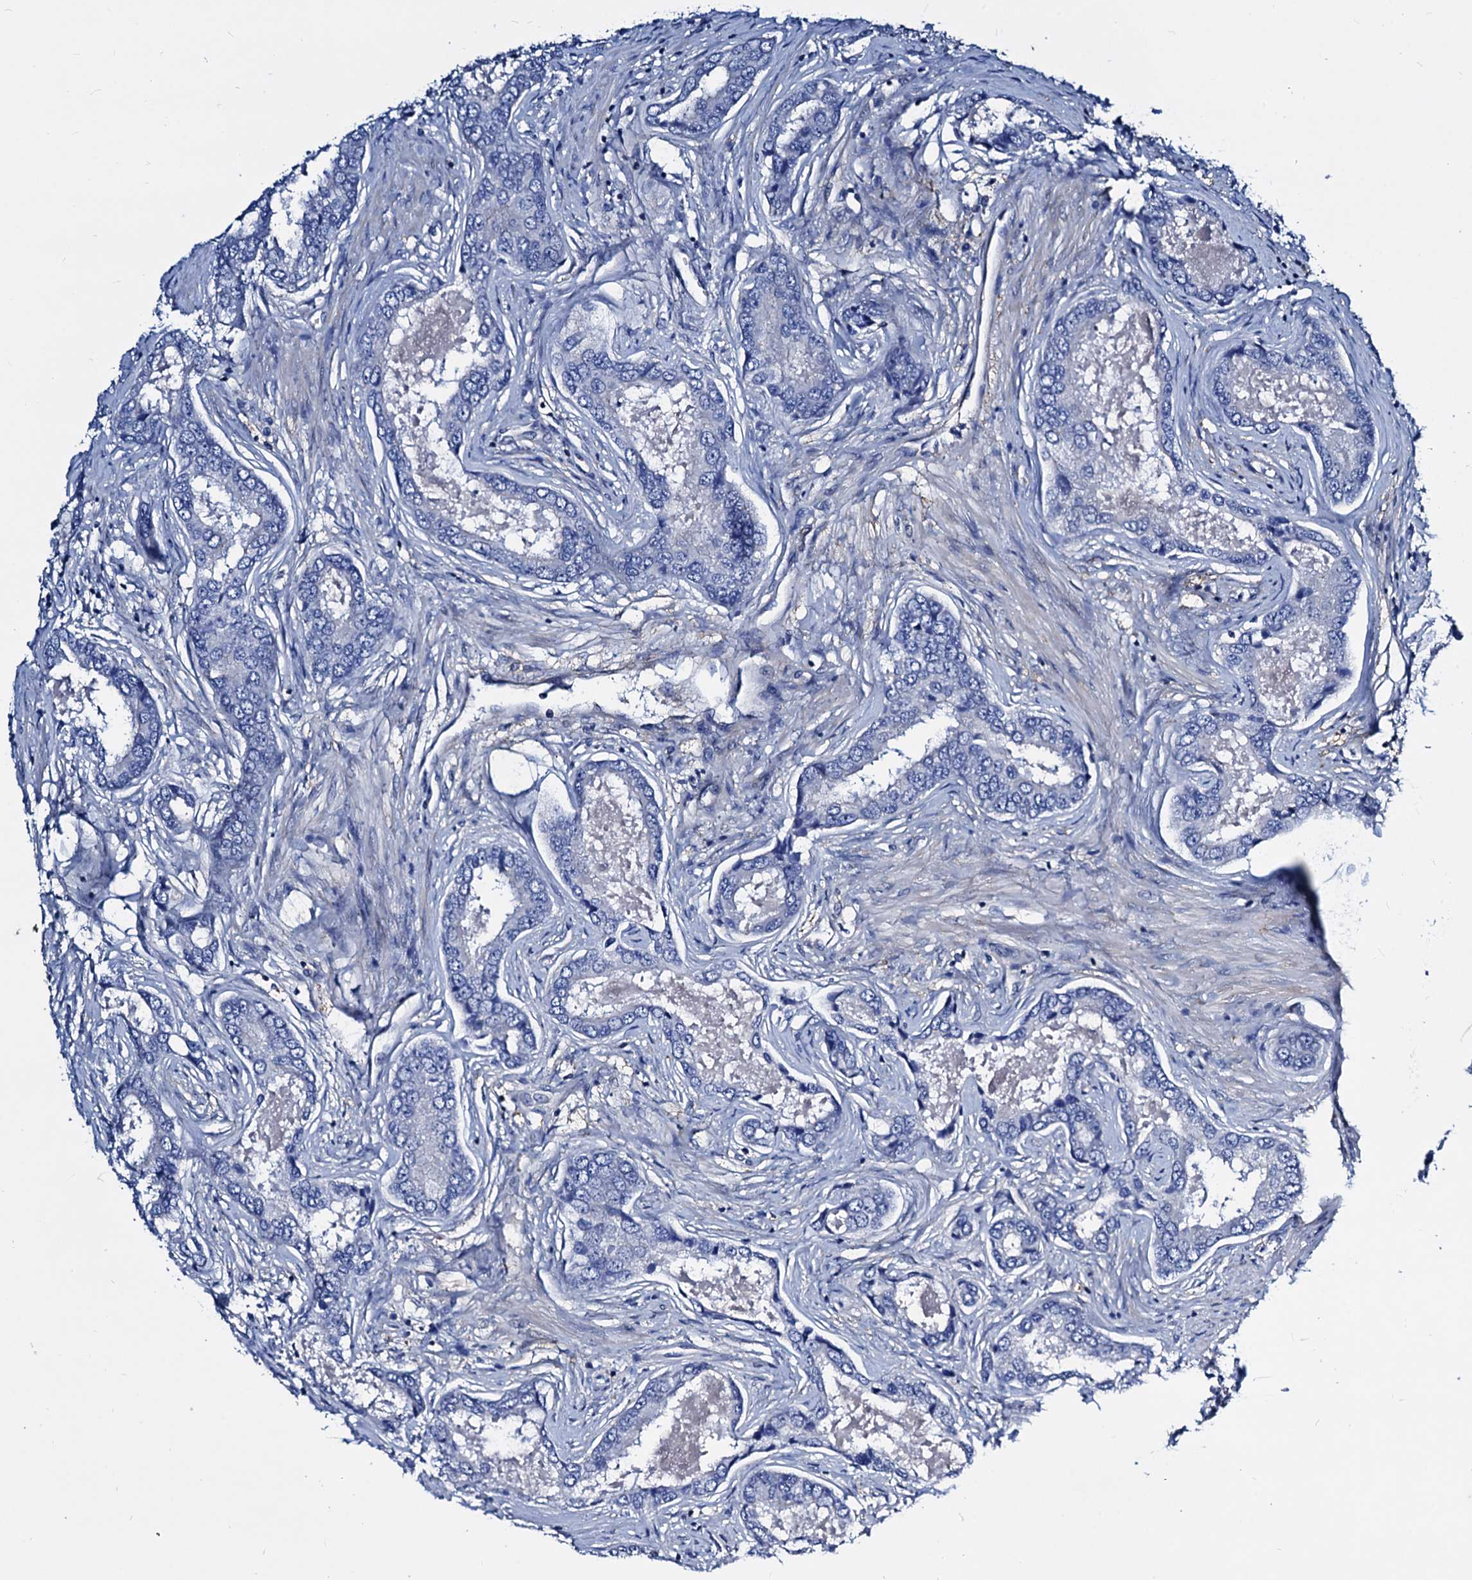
{"staining": {"intensity": "negative", "quantity": "none", "location": "none"}, "tissue": "prostate cancer", "cell_type": "Tumor cells", "image_type": "cancer", "snomed": [{"axis": "morphology", "description": "Adenocarcinoma, Low grade"}, {"axis": "topography", "description": "Prostate"}], "caption": "Tumor cells show no significant protein positivity in adenocarcinoma (low-grade) (prostate).", "gene": "GCOM1", "patient": {"sex": "male", "age": 68}}